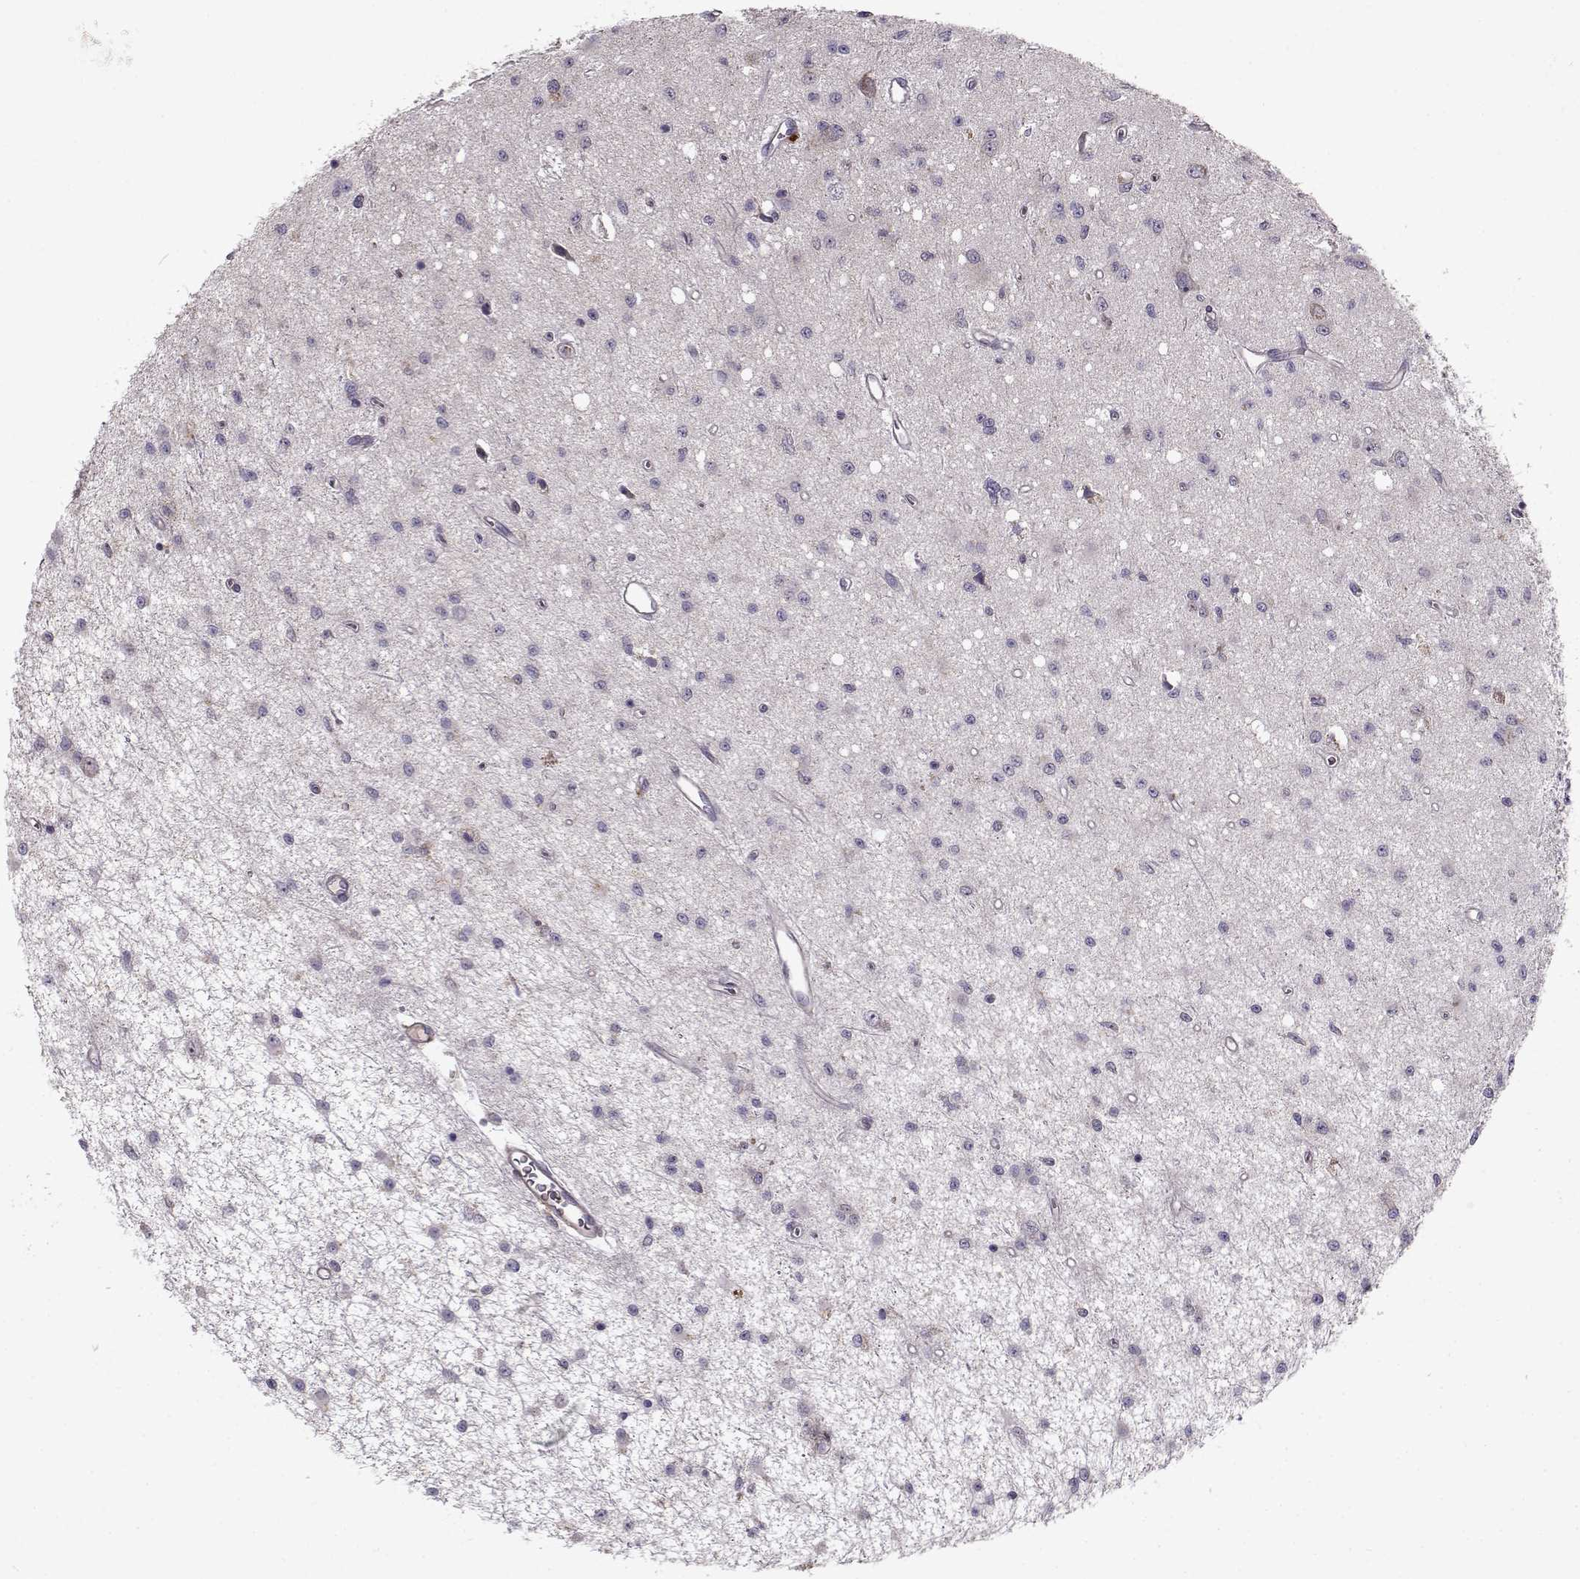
{"staining": {"intensity": "negative", "quantity": "none", "location": "none"}, "tissue": "glioma", "cell_type": "Tumor cells", "image_type": "cancer", "snomed": [{"axis": "morphology", "description": "Glioma, malignant, Low grade"}, {"axis": "topography", "description": "Brain"}], "caption": "This is an IHC image of malignant low-grade glioma. There is no staining in tumor cells.", "gene": "ENTPD8", "patient": {"sex": "female", "age": 45}}